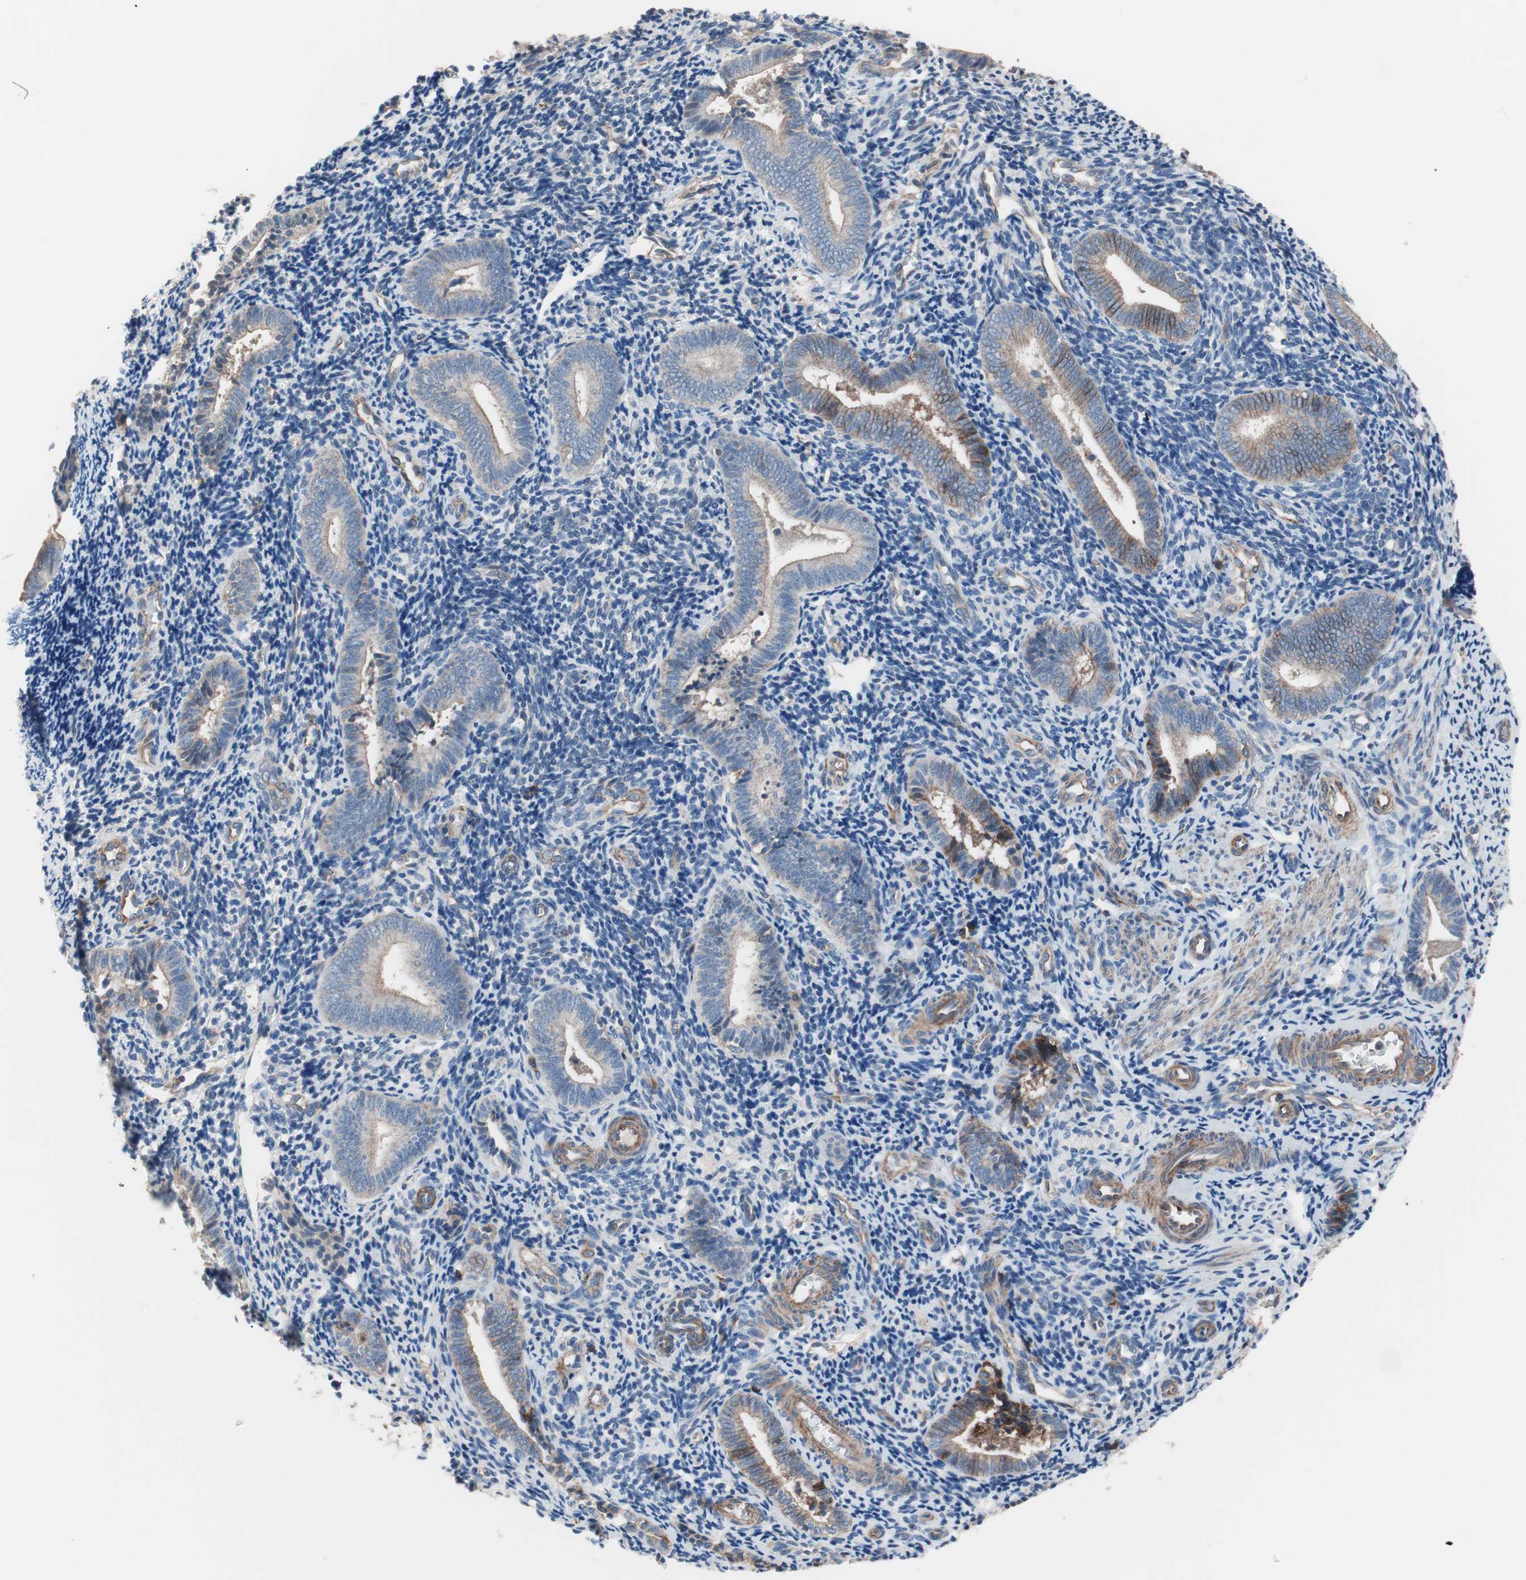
{"staining": {"intensity": "weak", "quantity": "<25%", "location": "cytoplasmic/membranous"}, "tissue": "endometrium", "cell_type": "Cells in endometrial stroma", "image_type": "normal", "snomed": [{"axis": "morphology", "description": "Normal tissue, NOS"}, {"axis": "topography", "description": "Uterus"}, {"axis": "topography", "description": "Endometrium"}], "caption": "The photomicrograph demonstrates no staining of cells in endometrial stroma in unremarkable endometrium.", "gene": "GPR160", "patient": {"sex": "female", "age": 33}}